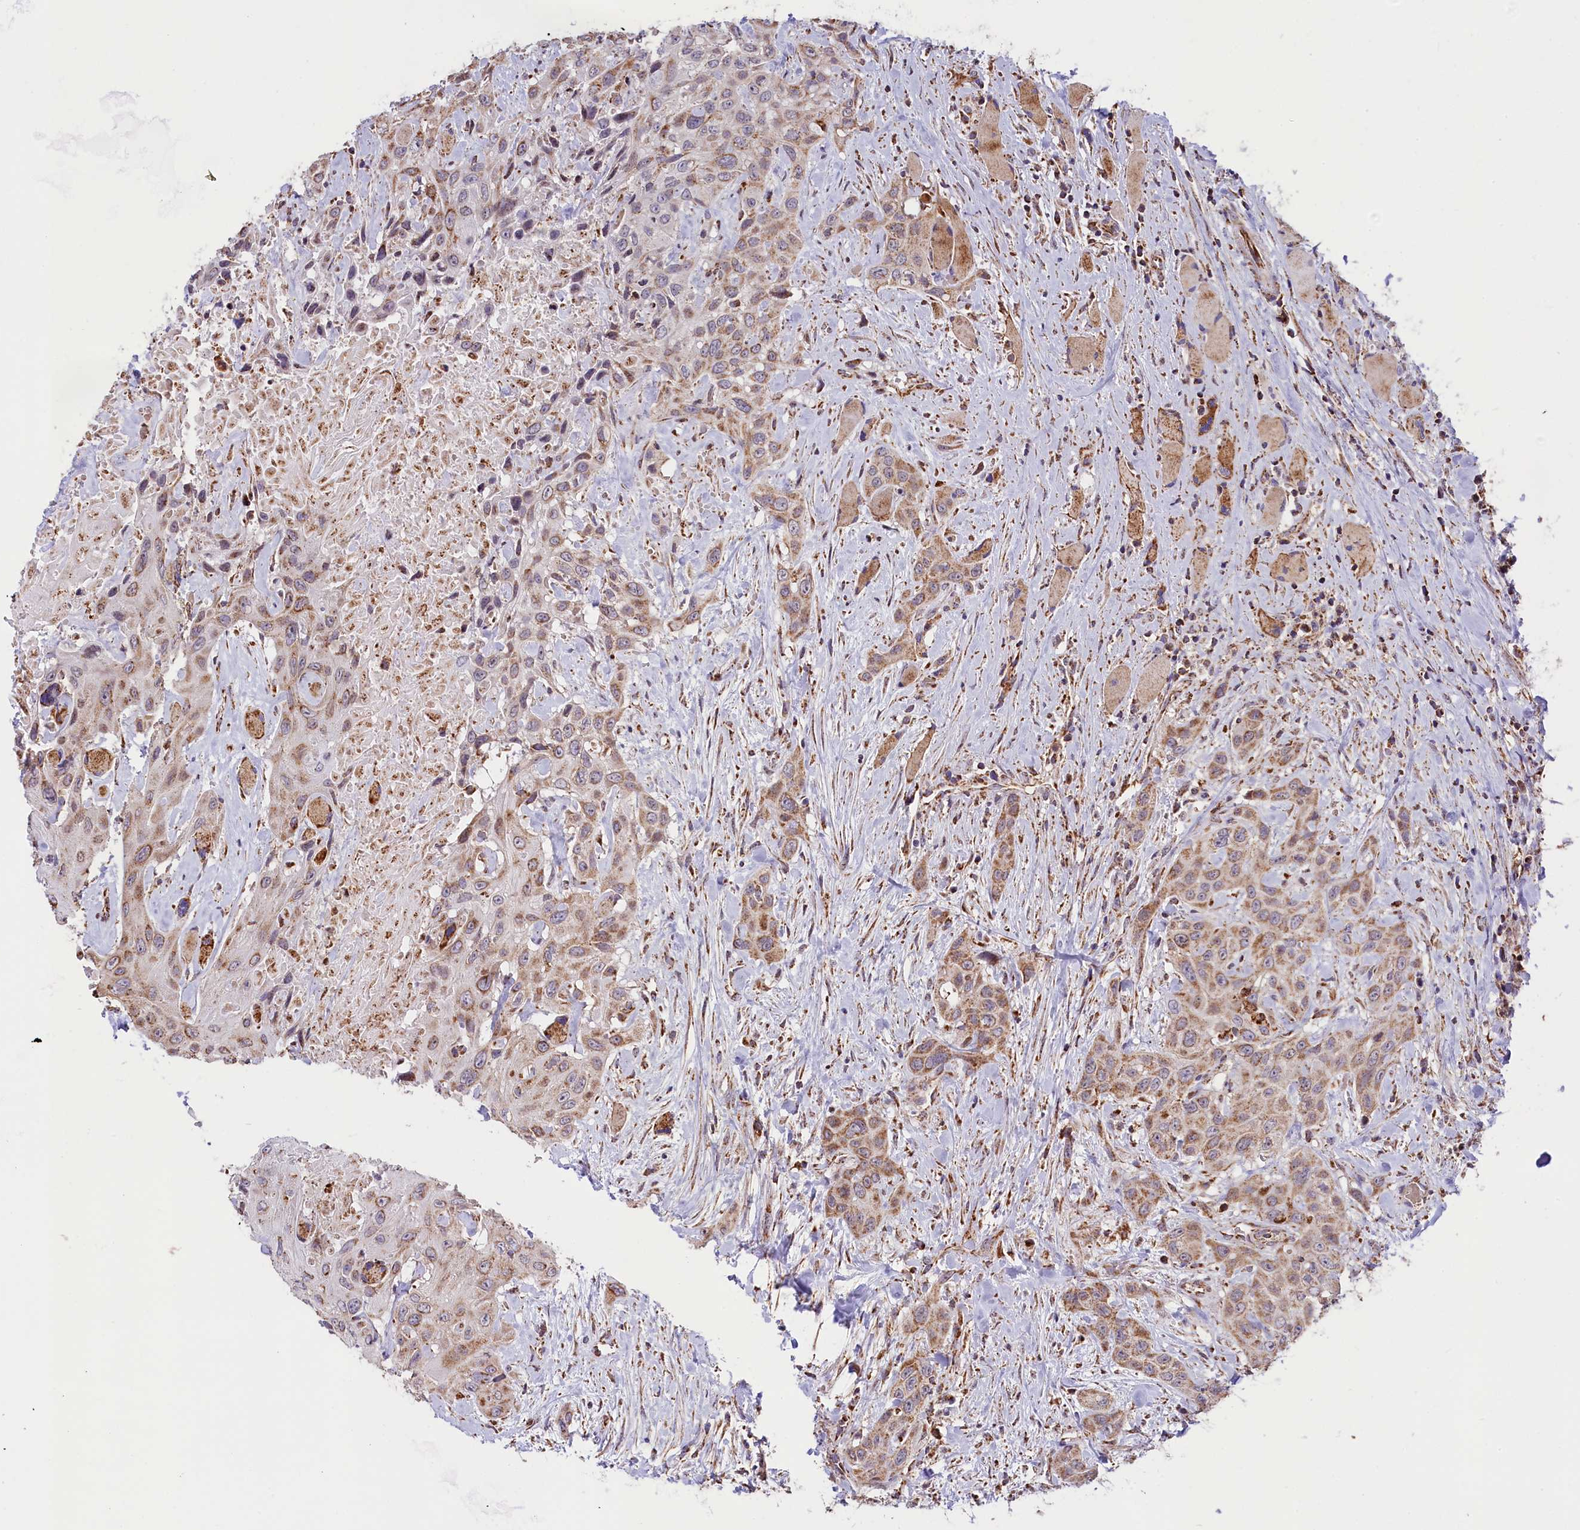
{"staining": {"intensity": "moderate", "quantity": ">75%", "location": "cytoplasmic/membranous"}, "tissue": "head and neck cancer", "cell_type": "Tumor cells", "image_type": "cancer", "snomed": [{"axis": "morphology", "description": "Squamous cell carcinoma, NOS"}, {"axis": "topography", "description": "Head-Neck"}], "caption": "About >75% of tumor cells in human head and neck cancer (squamous cell carcinoma) reveal moderate cytoplasmic/membranous protein staining as visualized by brown immunohistochemical staining.", "gene": "NDUFA8", "patient": {"sex": "male", "age": 81}}